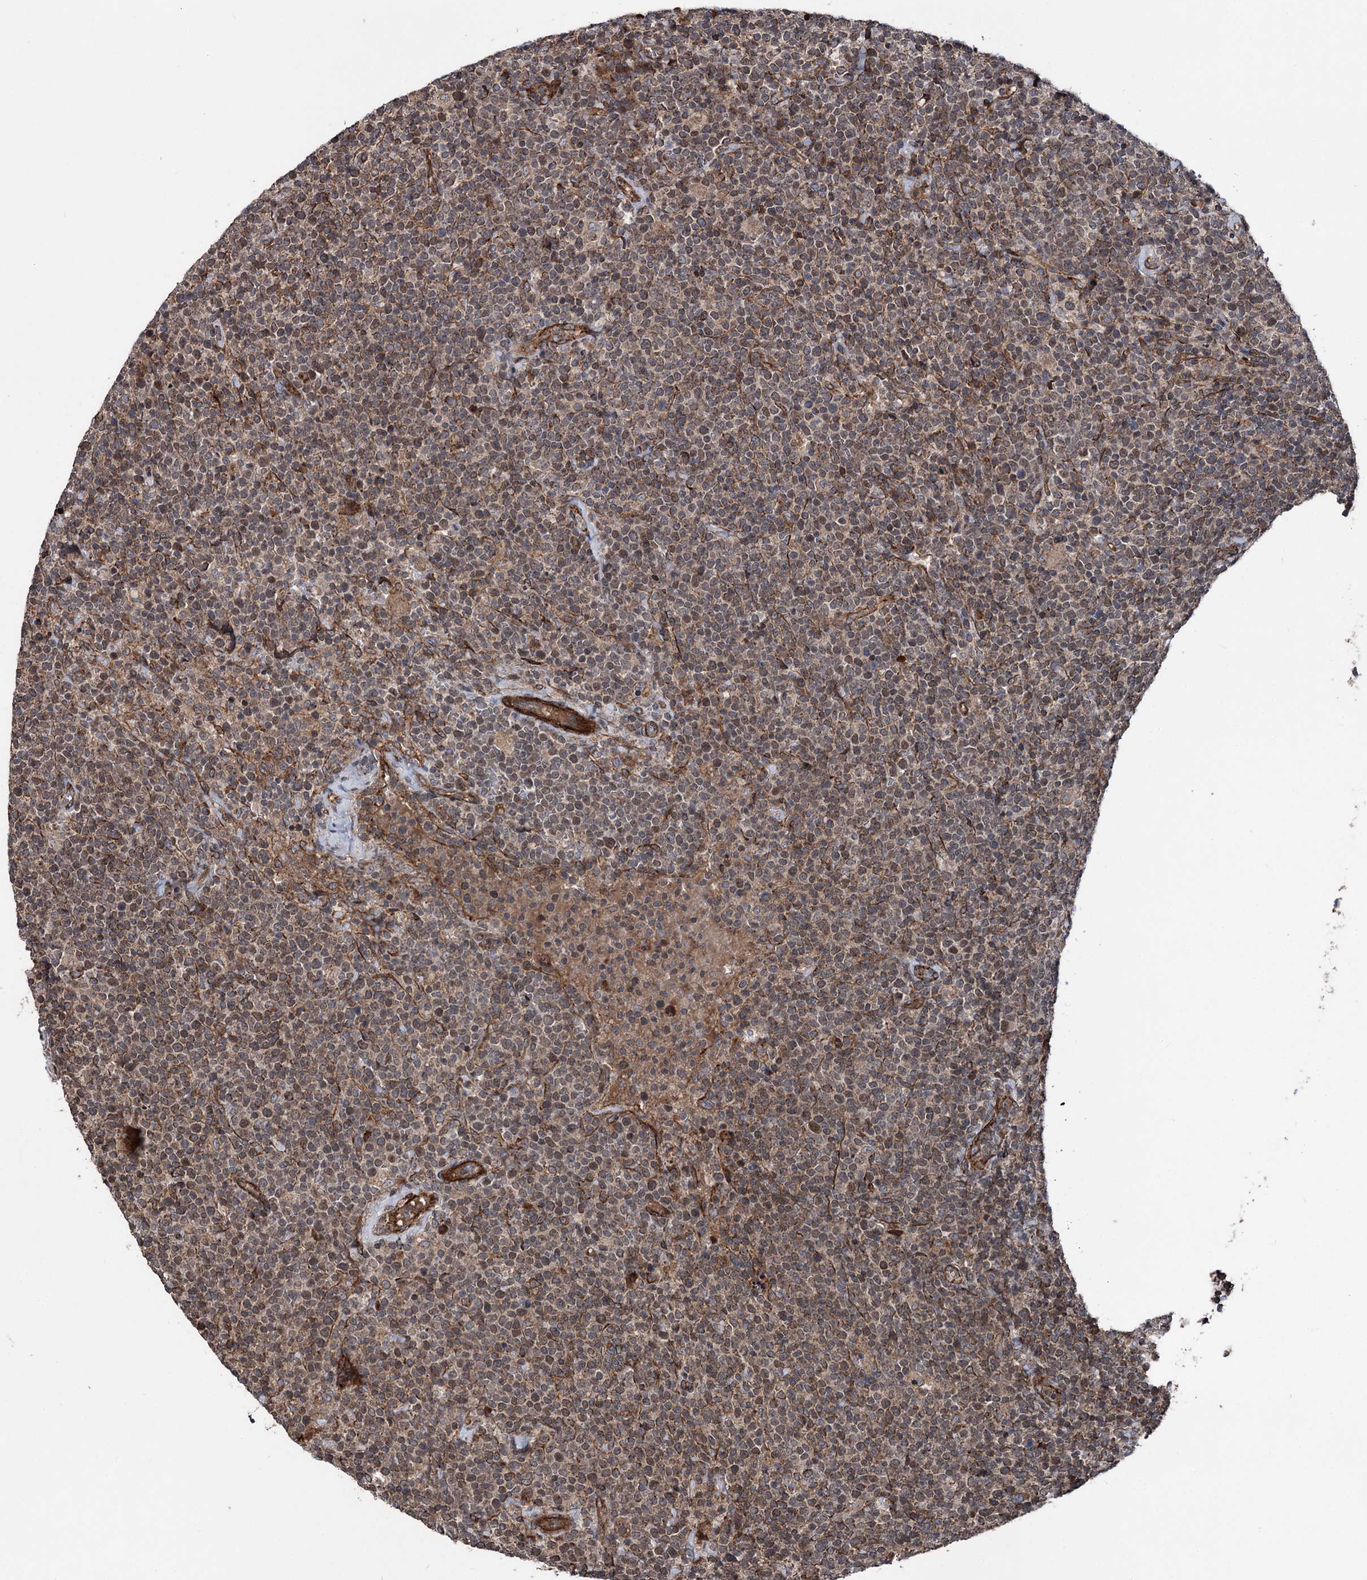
{"staining": {"intensity": "weak", "quantity": ">75%", "location": "cytoplasmic/membranous"}, "tissue": "lymphoma", "cell_type": "Tumor cells", "image_type": "cancer", "snomed": [{"axis": "morphology", "description": "Malignant lymphoma, non-Hodgkin's type, High grade"}, {"axis": "topography", "description": "Lymph node"}], "caption": "Lymphoma stained with a protein marker shows weak staining in tumor cells.", "gene": "ITFG2", "patient": {"sex": "male", "age": 61}}